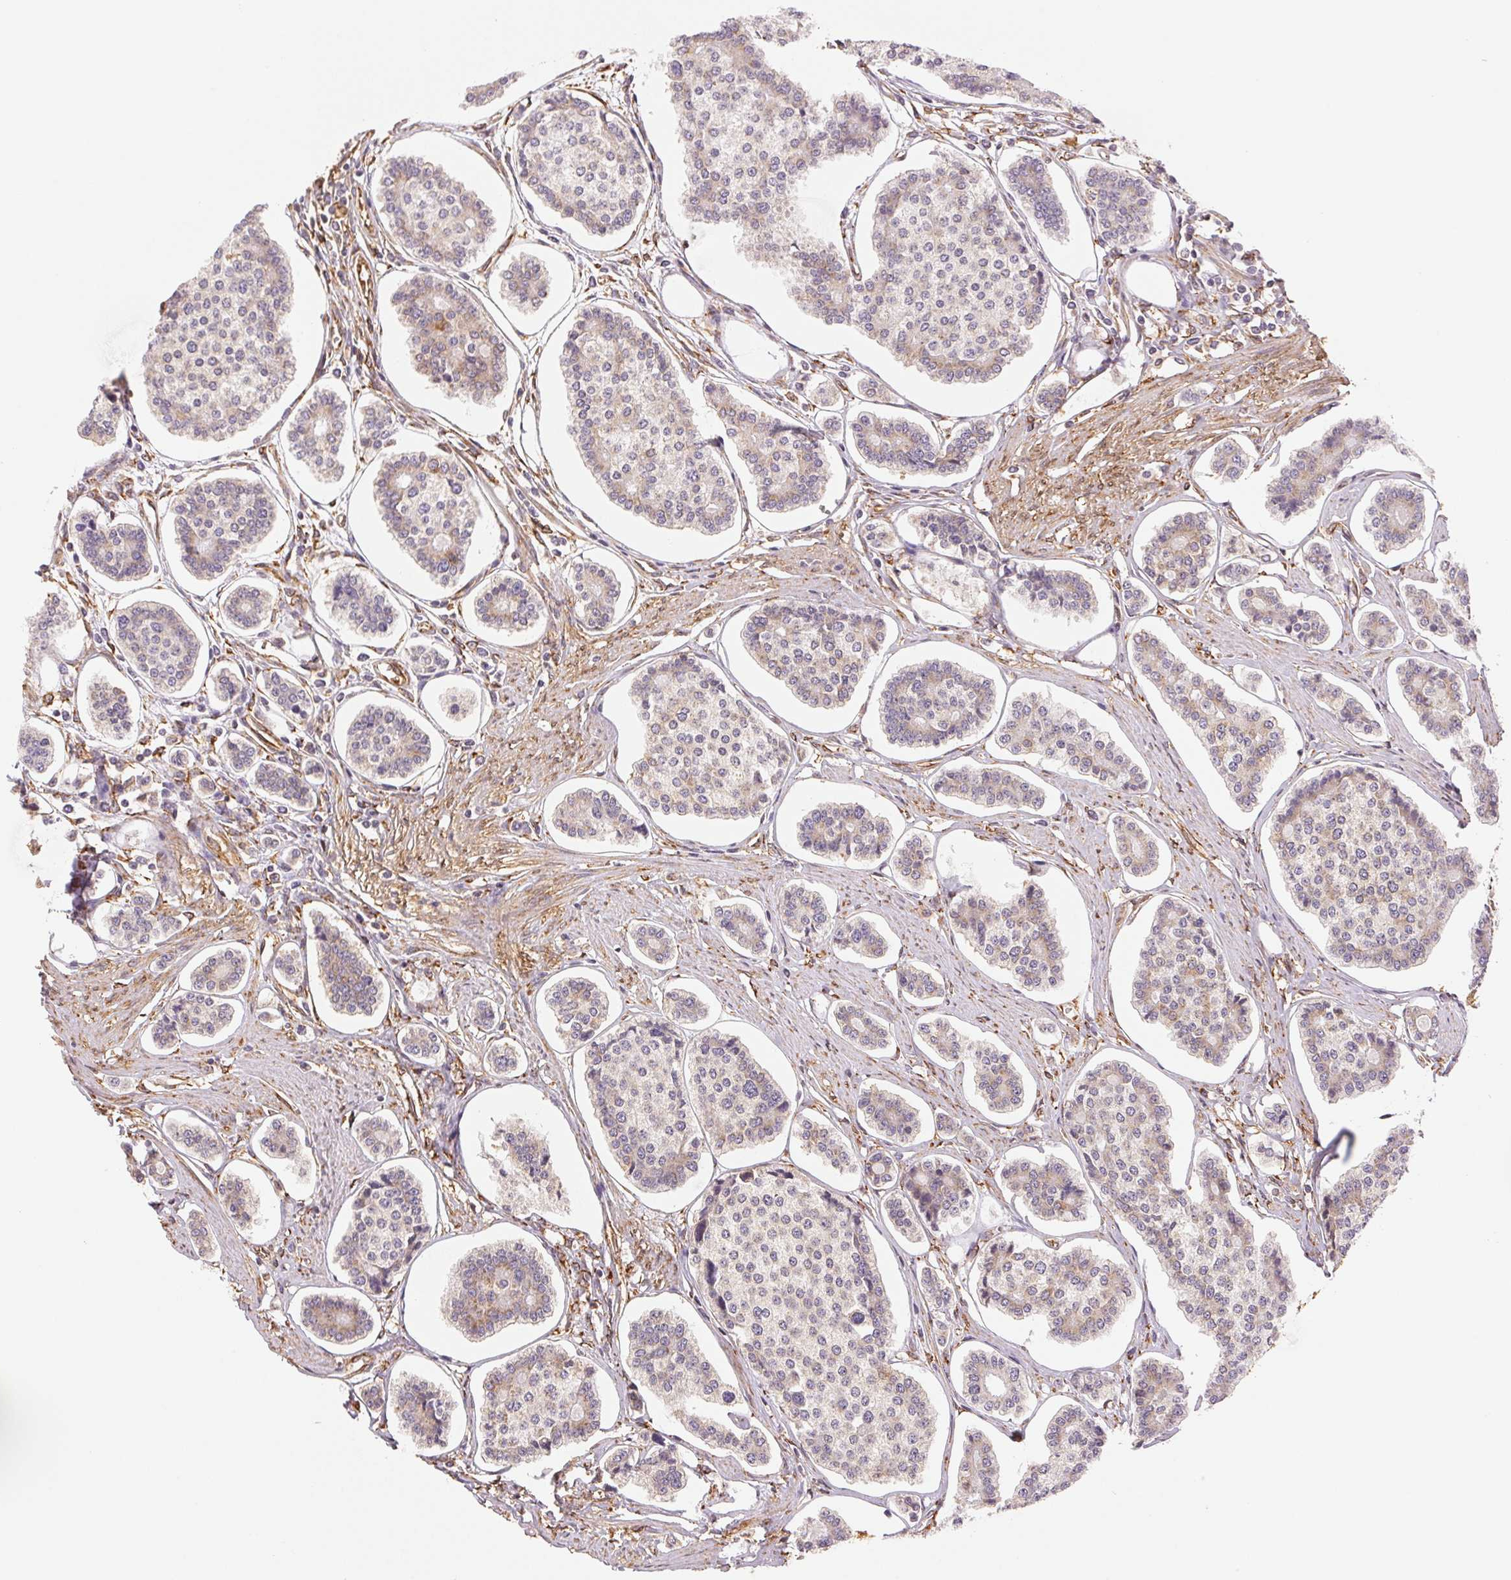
{"staining": {"intensity": "weak", "quantity": "<25%", "location": "cytoplasmic/membranous"}, "tissue": "carcinoid", "cell_type": "Tumor cells", "image_type": "cancer", "snomed": [{"axis": "morphology", "description": "Carcinoid, malignant, NOS"}, {"axis": "topography", "description": "Small intestine"}], "caption": "Immunohistochemical staining of carcinoid (malignant) shows no significant positivity in tumor cells.", "gene": "RCN3", "patient": {"sex": "female", "age": 65}}